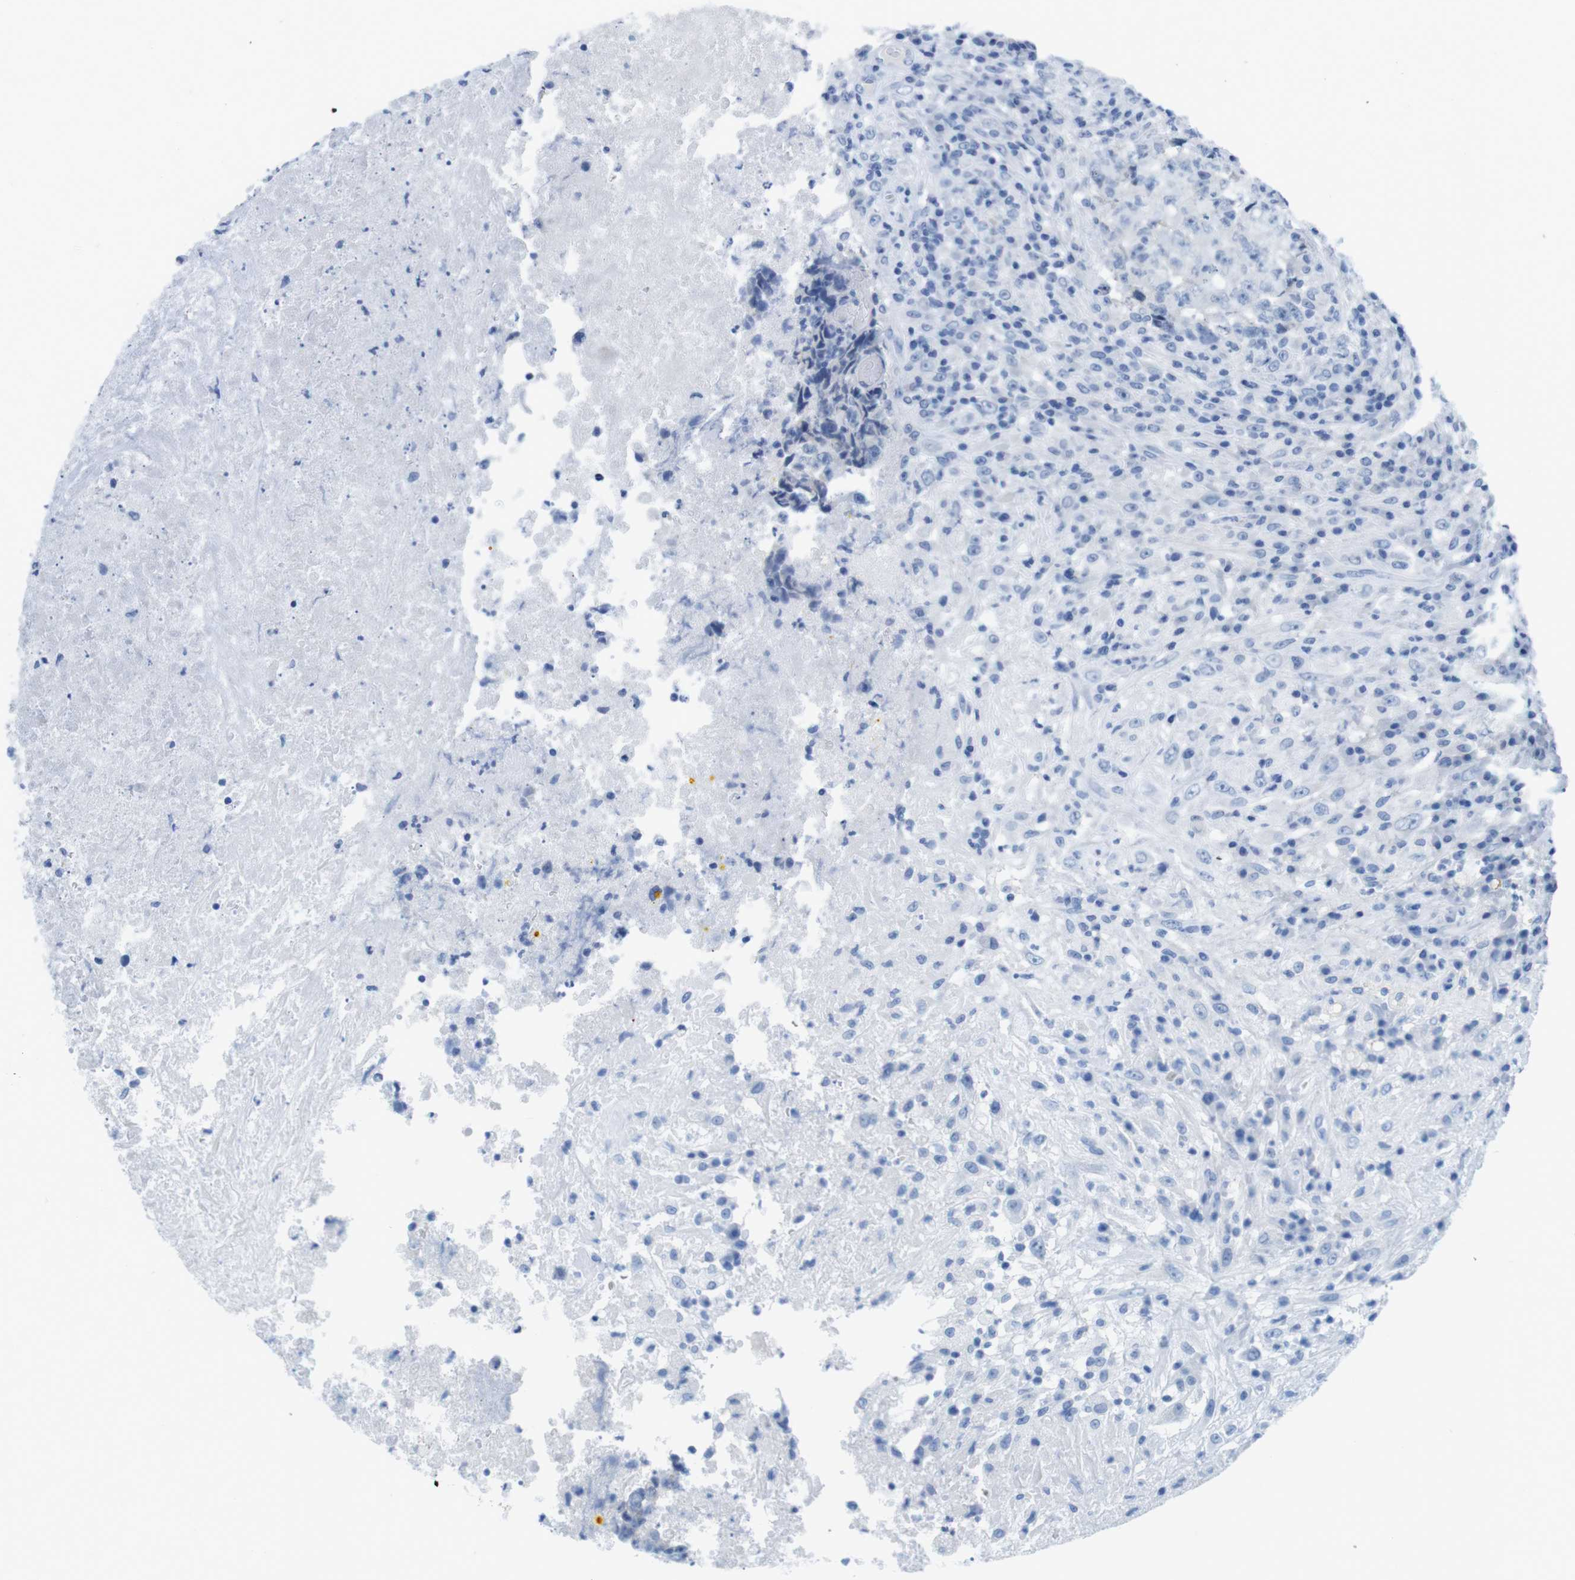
{"staining": {"intensity": "negative", "quantity": "none", "location": "none"}, "tissue": "testis cancer", "cell_type": "Tumor cells", "image_type": "cancer", "snomed": [{"axis": "morphology", "description": "Necrosis, NOS"}, {"axis": "morphology", "description": "Carcinoma, Embryonal, NOS"}, {"axis": "topography", "description": "Testis"}], "caption": "High power microscopy image of an IHC histopathology image of testis embryonal carcinoma, revealing no significant positivity in tumor cells.", "gene": "GAP43", "patient": {"sex": "male", "age": 19}}